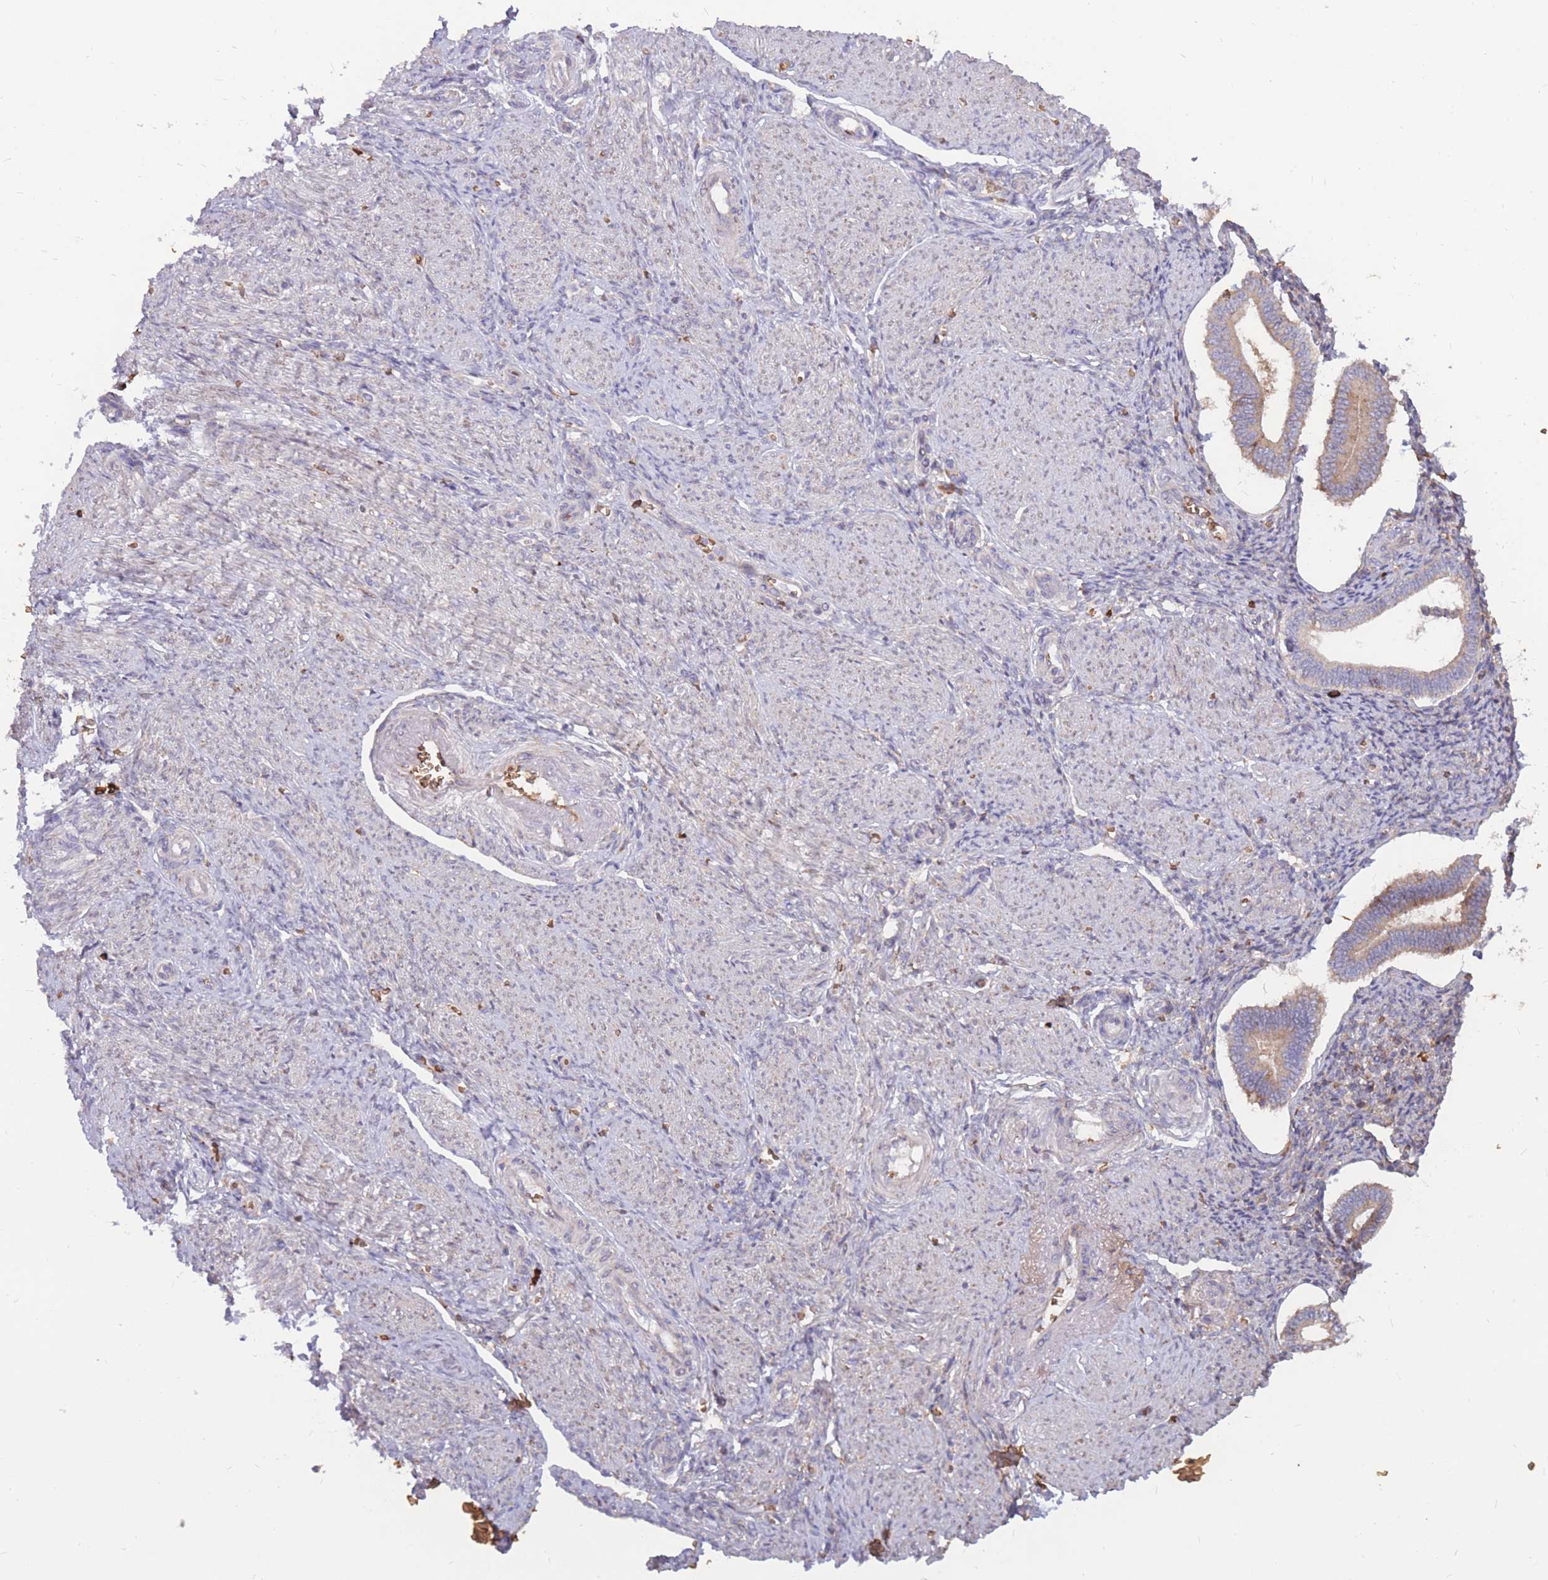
{"staining": {"intensity": "negative", "quantity": "none", "location": "none"}, "tissue": "endometrium", "cell_type": "Cells in endometrial stroma", "image_type": "normal", "snomed": [{"axis": "morphology", "description": "Normal tissue, NOS"}, {"axis": "topography", "description": "Endometrium"}], "caption": "High magnification brightfield microscopy of benign endometrium stained with DAB (brown) and counterstained with hematoxylin (blue): cells in endometrial stroma show no significant positivity. Brightfield microscopy of IHC stained with DAB (brown) and hematoxylin (blue), captured at high magnification.", "gene": "ATP10D", "patient": {"sex": "female", "age": 44}}